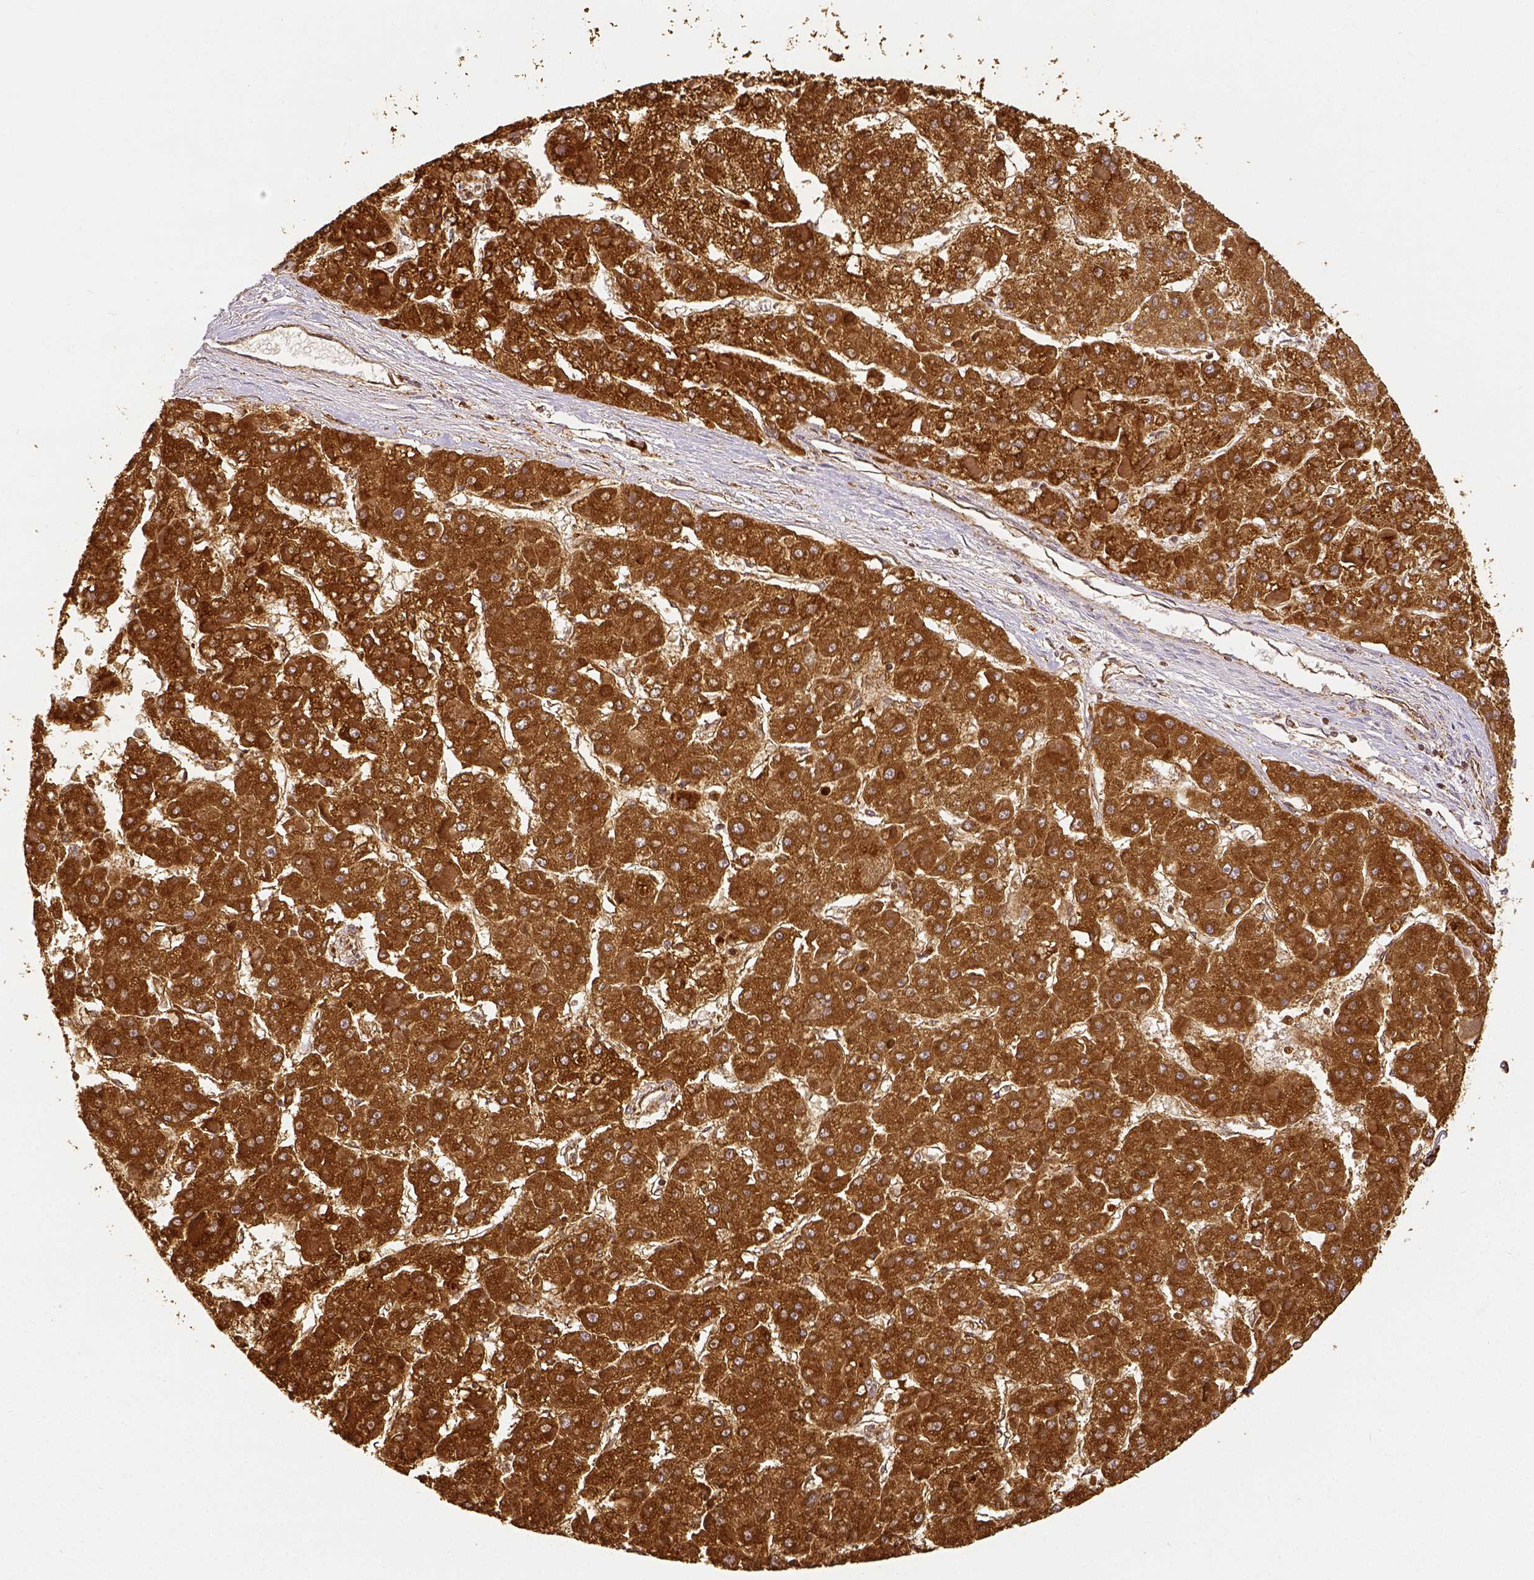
{"staining": {"intensity": "strong", "quantity": ">75%", "location": "cytoplasmic/membranous"}, "tissue": "liver cancer", "cell_type": "Tumor cells", "image_type": "cancer", "snomed": [{"axis": "morphology", "description": "Carcinoma, Hepatocellular, NOS"}, {"axis": "topography", "description": "Liver"}], "caption": "Hepatocellular carcinoma (liver) tissue exhibits strong cytoplasmic/membranous staining in approximately >75% of tumor cells, visualized by immunohistochemistry.", "gene": "SDHB", "patient": {"sex": "female", "age": 73}}